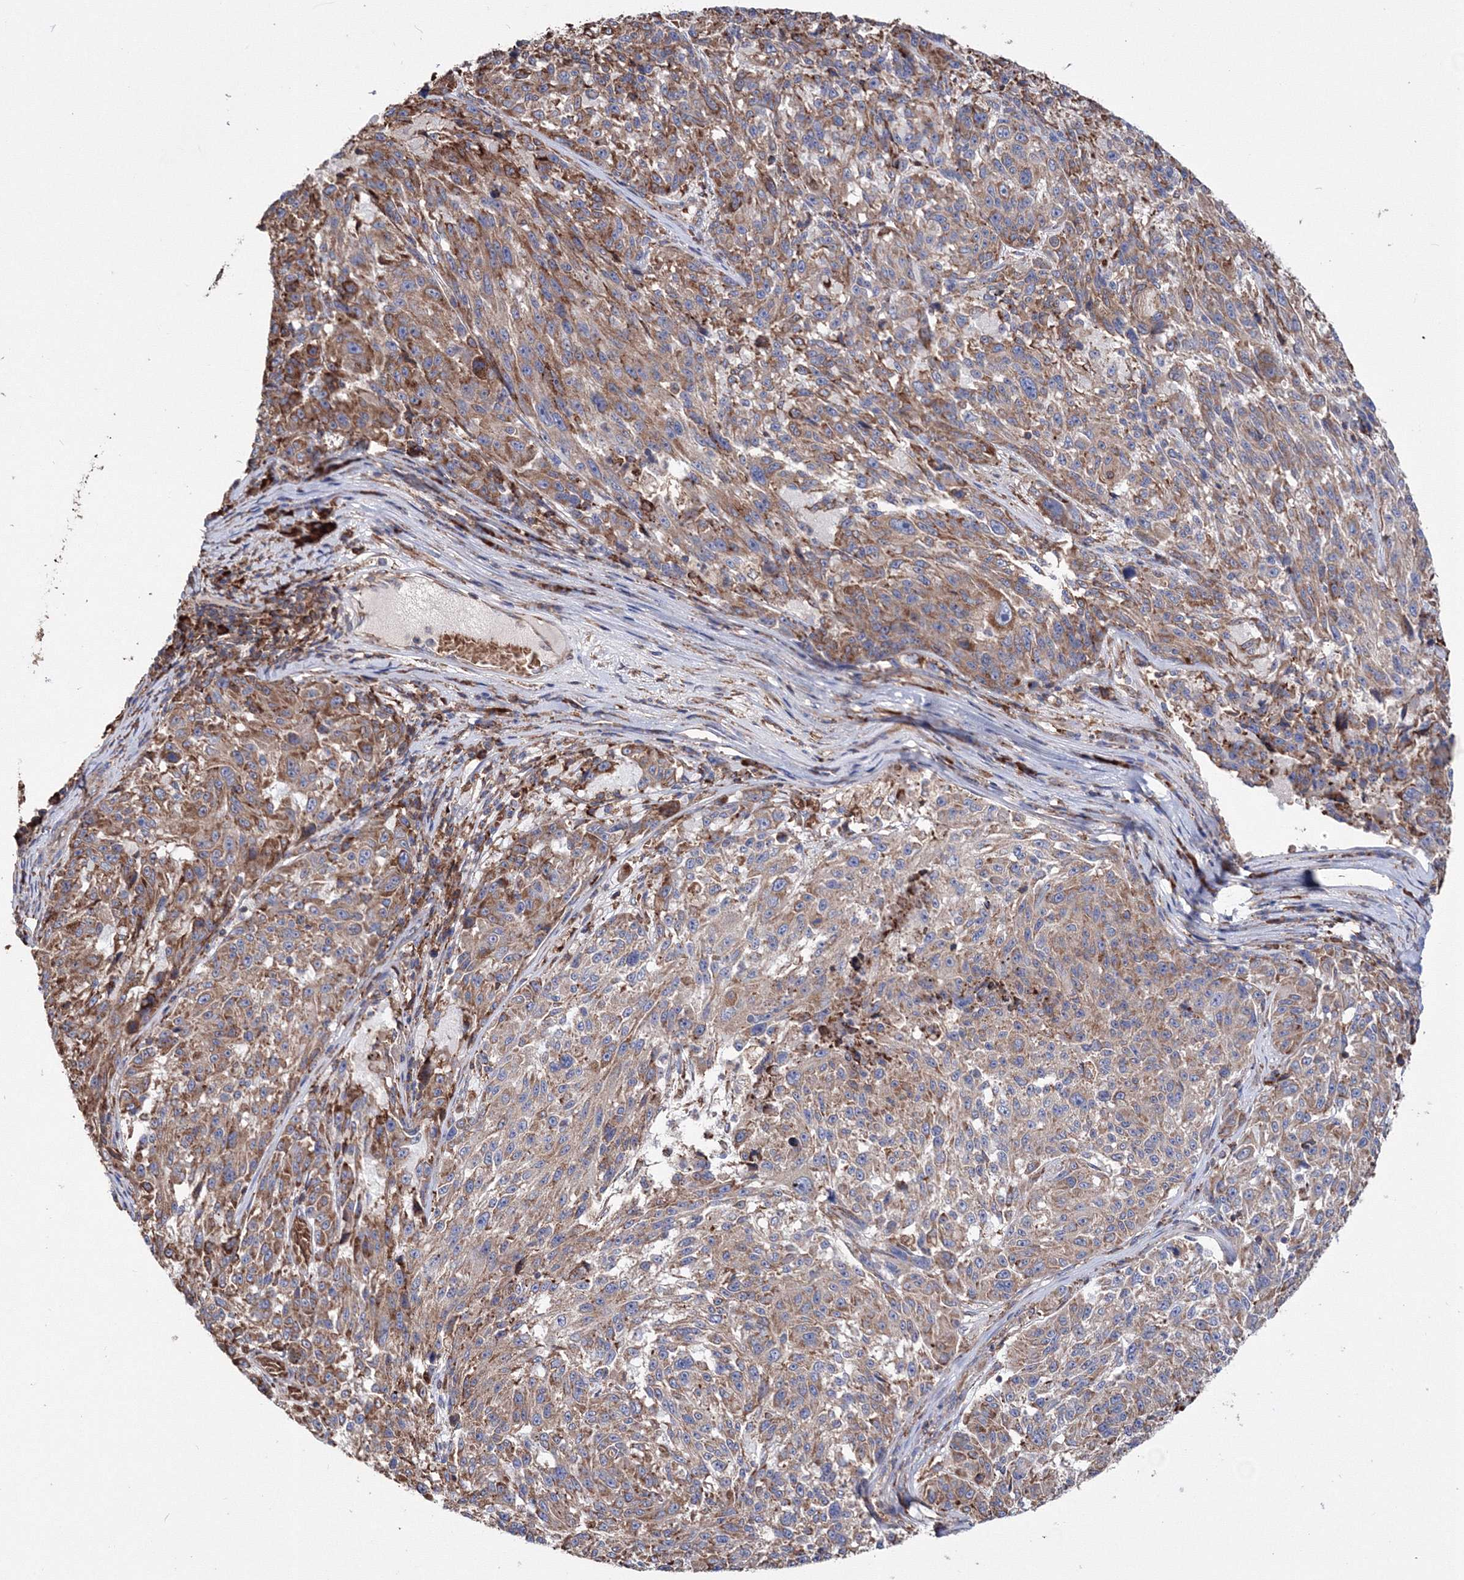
{"staining": {"intensity": "moderate", "quantity": ">75%", "location": "cytoplasmic/membranous"}, "tissue": "melanoma", "cell_type": "Tumor cells", "image_type": "cancer", "snomed": [{"axis": "morphology", "description": "Malignant melanoma, NOS"}, {"axis": "topography", "description": "Skin"}], "caption": "The histopathology image displays staining of melanoma, revealing moderate cytoplasmic/membranous protein expression (brown color) within tumor cells. (DAB (3,3'-diaminobenzidine) IHC, brown staining for protein, blue staining for nuclei).", "gene": "VPS8", "patient": {"sex": "male", "age": 53}}